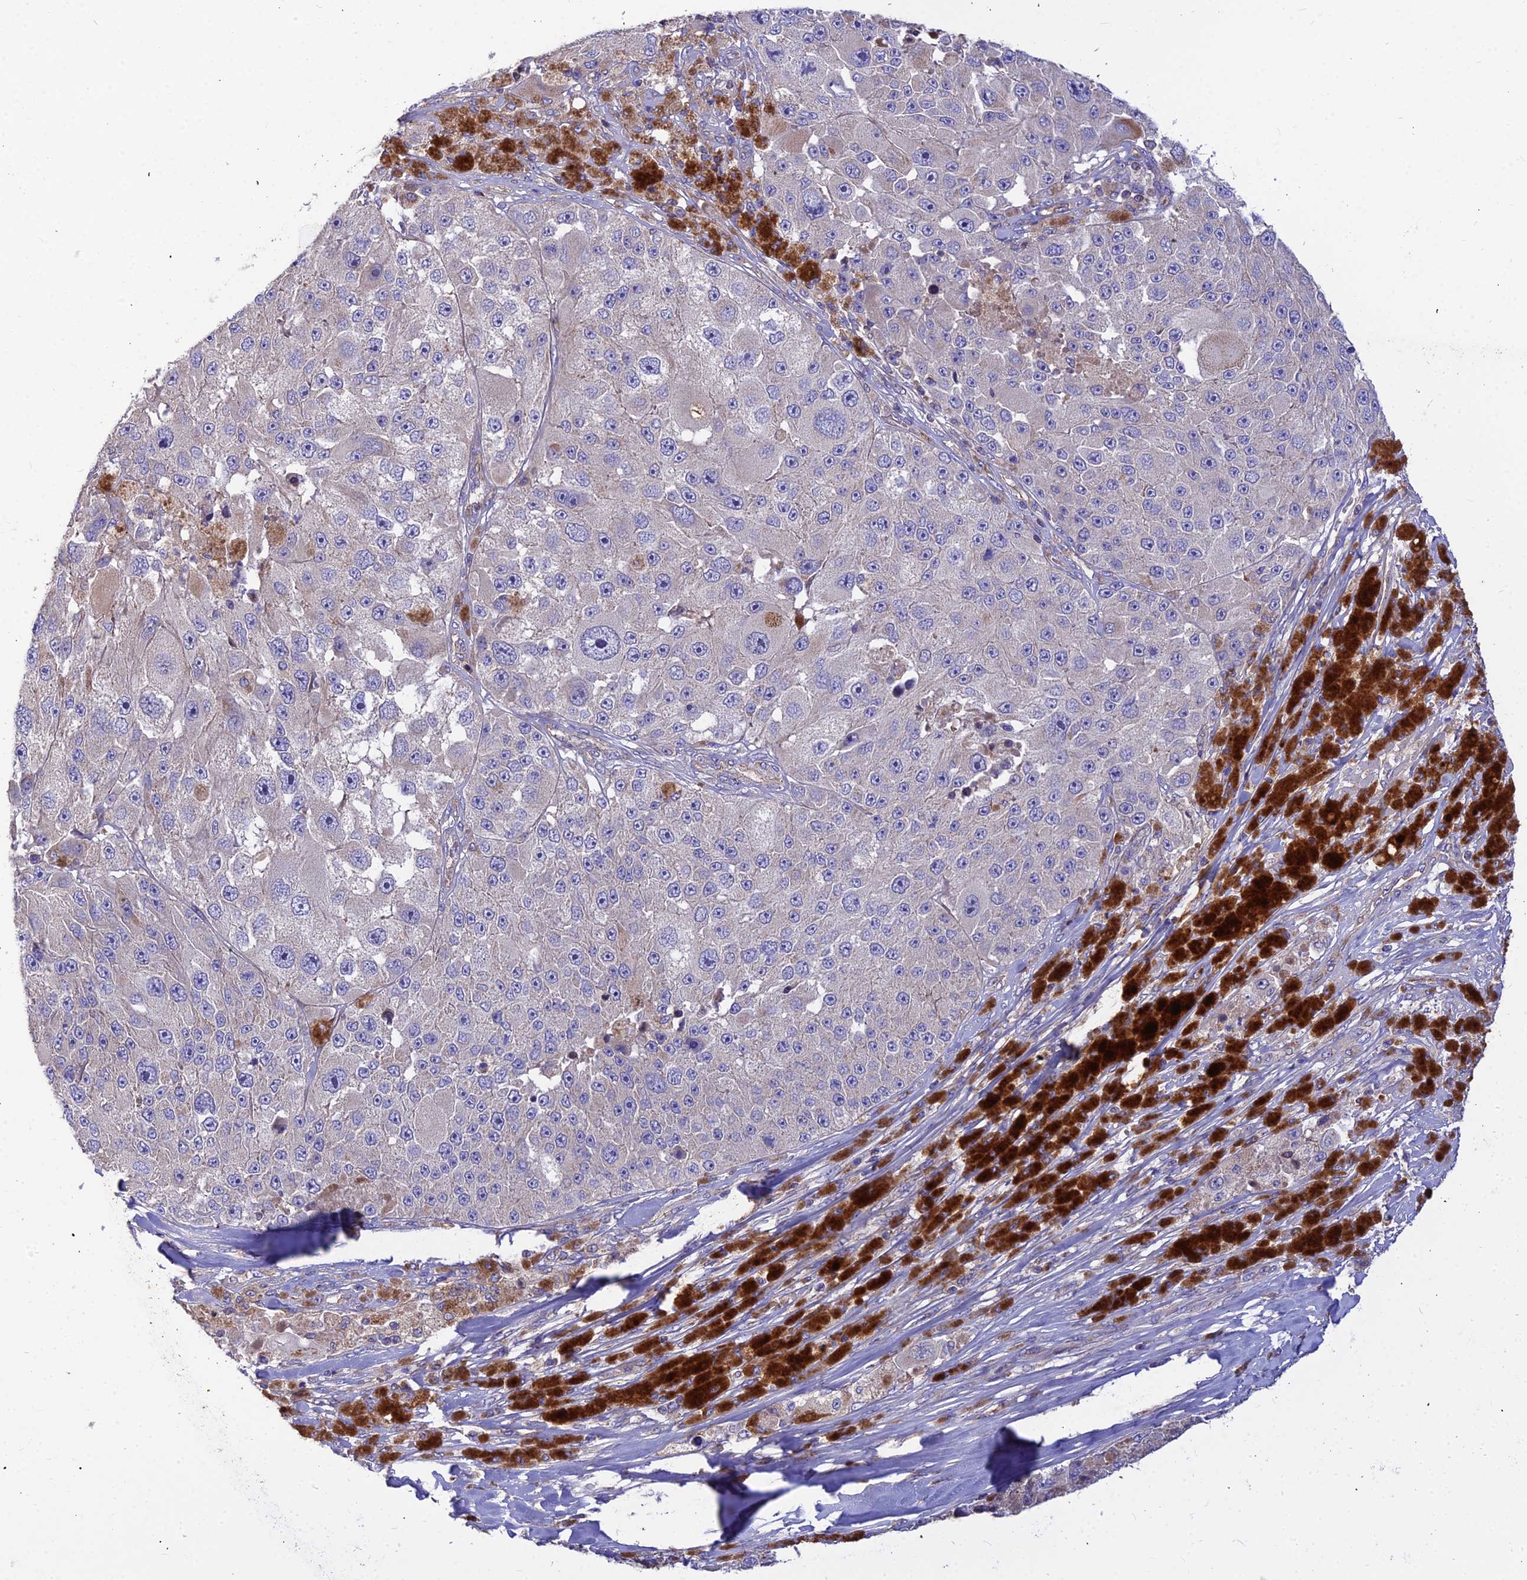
{"staining": {"intensity": "negative", "quantity": "none", "location": "none"}, "tissue": "melanoma", "cell_type": "Tumor cells", "image_type": "cancer", "snomed": [{"axis": "morphology", "description": "Malignant melanoma, Metastatic site"}, {"axis": "topography", "description": "Lymph node"}], "caption": "Human melanoma stained for a protein using IHC demonstrates no positivity in tumor cells.", "gene": "ASPHD1", "patient": {"sex": "male", "age": 62}}